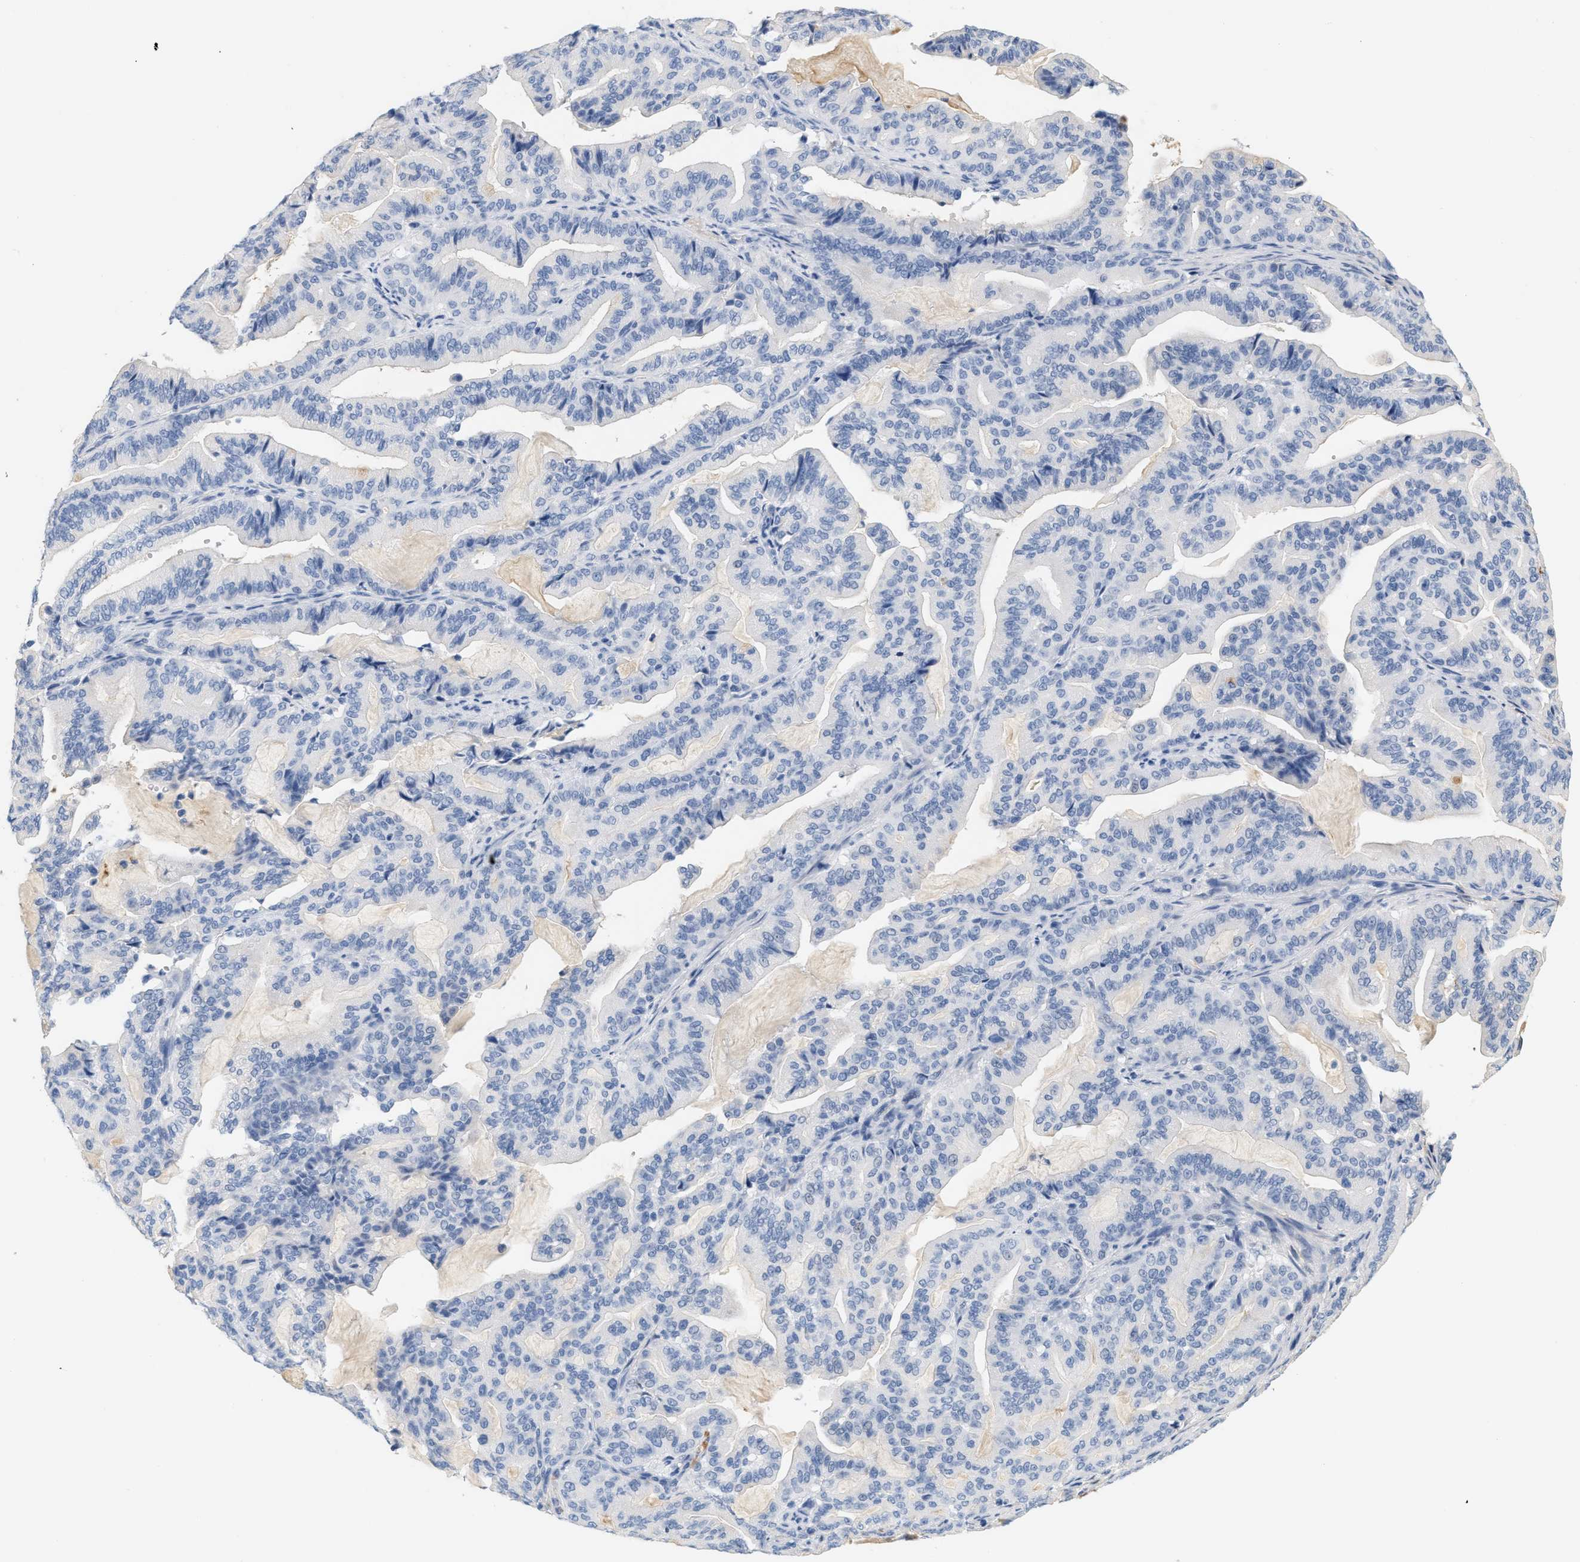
{"staining": {"intensity": "negative", "quantity": "none", "location": "none"}, "tissue": "pancreatic cancer", "cell_type": "Tumor cells", "image_type": "cancer", "snomed": [{"axis": "morphology", "description": "Adenocarcinoma, NOS"}, {"axis": "topography", "description": "Pancreas"}], "caption": "Tumor cells are negative for brown protein staining in pancreatic cancer (adenocarcinoma).", "gene": "CFH", "patient": {"sex": "male", "age": 63}}